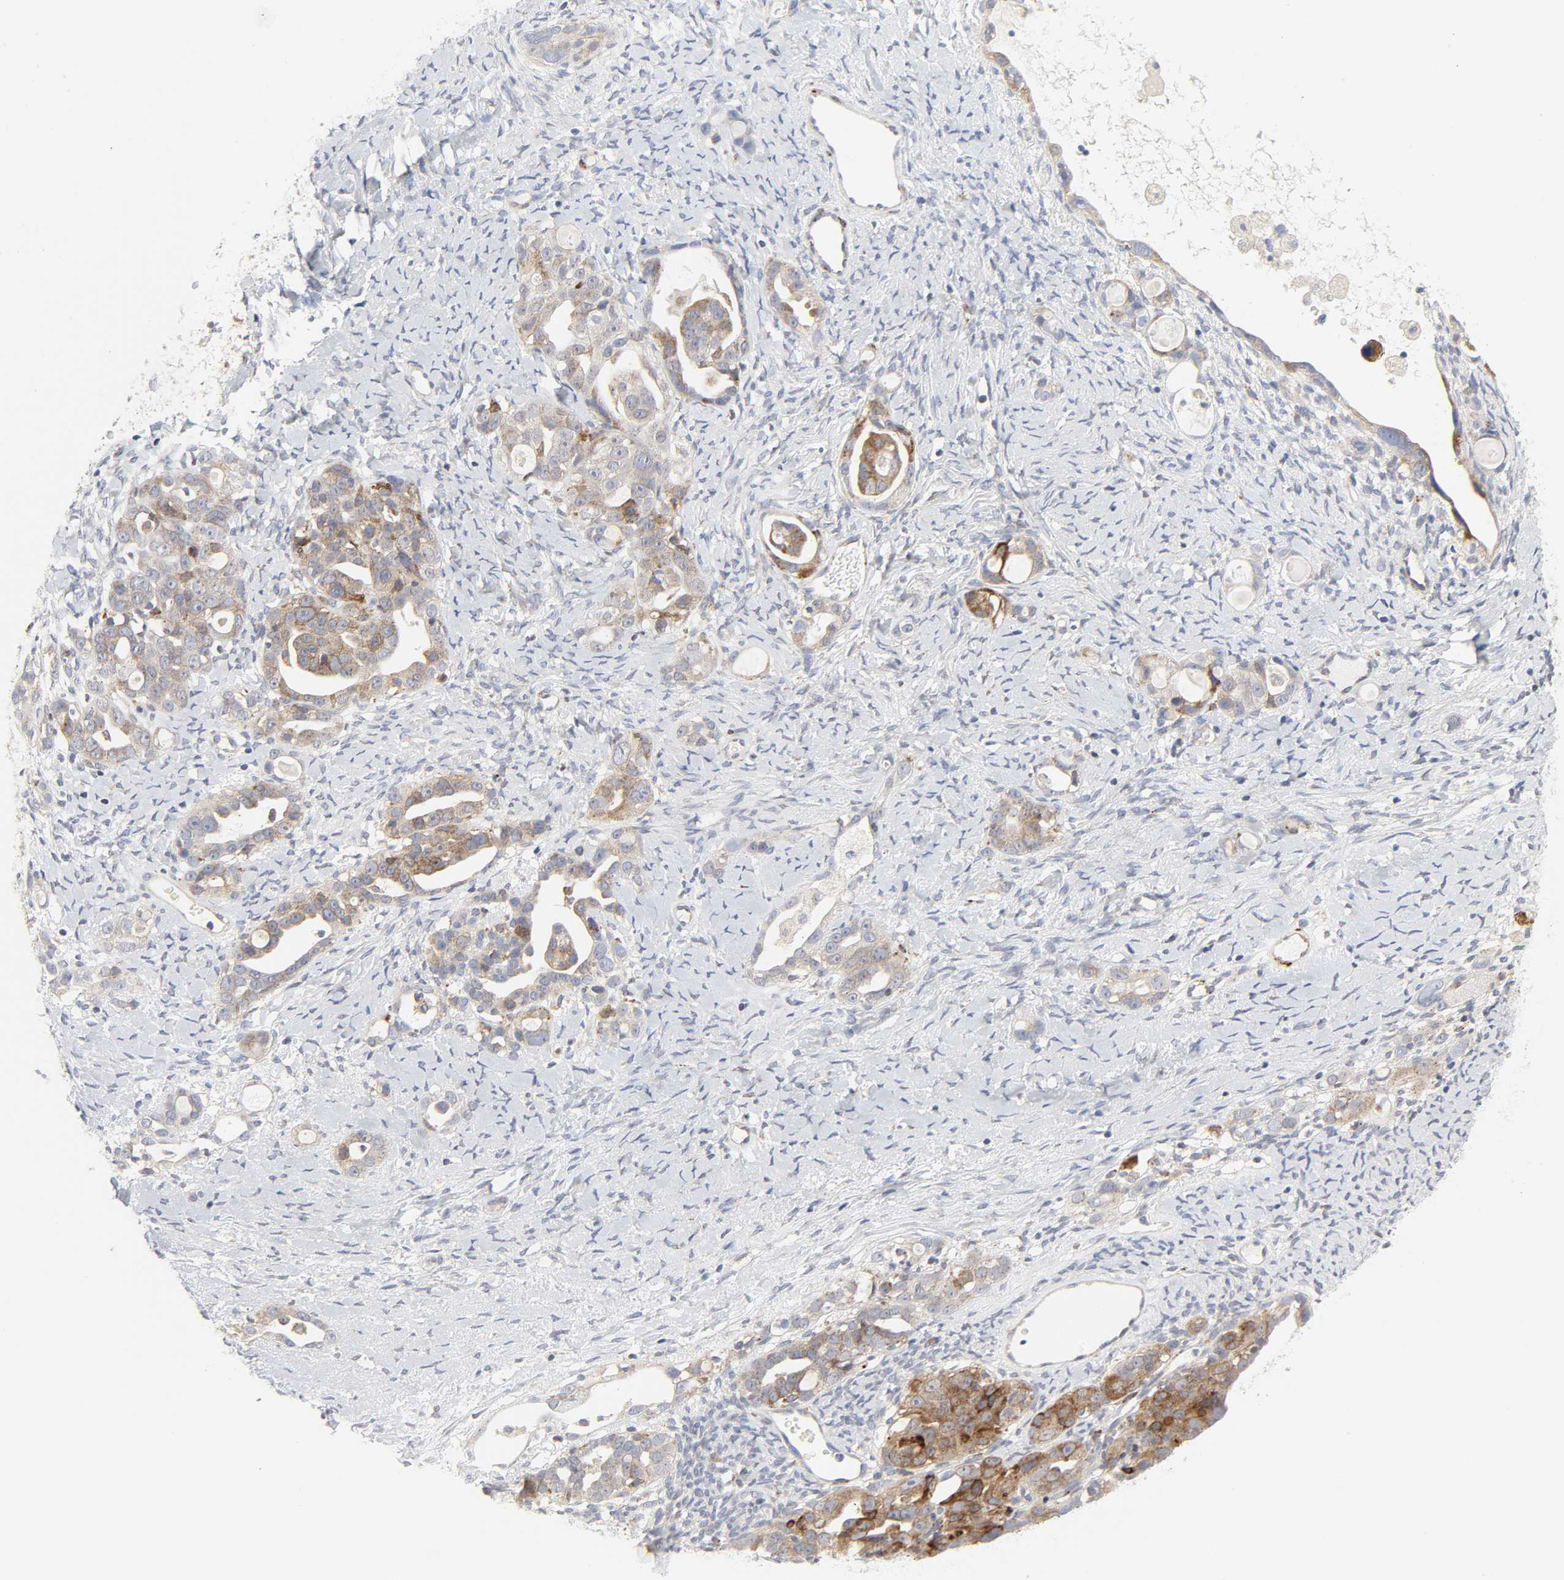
{"staining": {"intensity": "moderate", "quantity": ">75%", "location": "cytoplasmic/membranous"}, "tissue": "ovarian cancer", "cell_type": "Tumor cells", "image_type": "cancer", "snomed": [{"axis": "morphology", "description": "Cystadenocarcinoma, serous, NOS"}, {"axis": "topography", "description": "Ovary"}], "caption": "Ovarian serous cystadenocarcinoma was stained to show a protein in brown. There is medium levels of moderate cytoplasmic/membranous staining in approximately >75% of tumor cells.", "gene": "LRP6", "patient": {"sex": "female", "age": 66}}